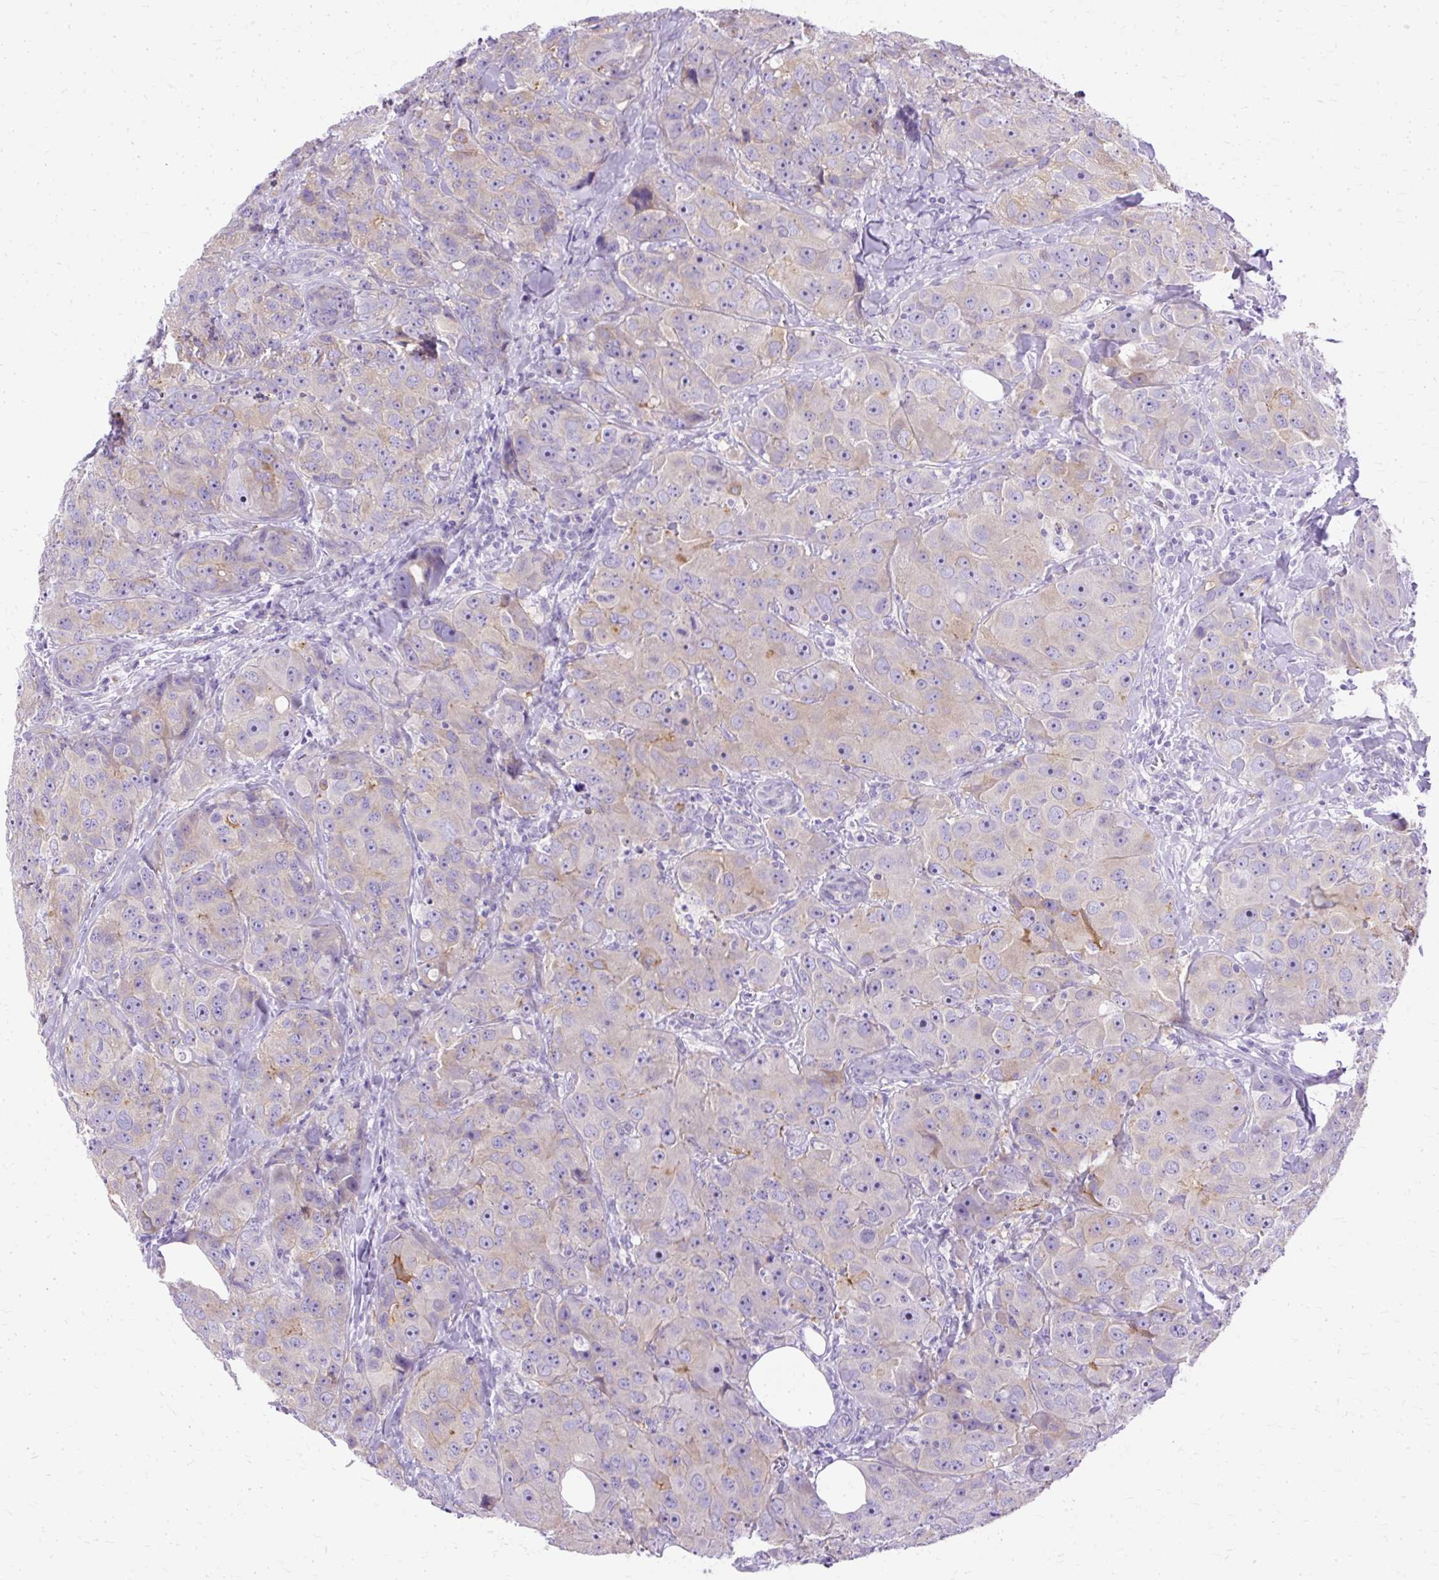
{"staining": {"intensity": "weak", "quantity": "<25%", "location": "cytoplasmic/membranous"}, "tissue": "breast cancer", "cell_type": "Tumor cells", "image_type": "cancer", "snomed": [{"axis": "morphology", "description": "Duct carcinoma"}, {"axis": "topography", "description": "Breast"}], "caption": "Immunohistochemistry of human invasive ductal carcinoma (breast) displays no staining in tumor cells.", "gene": "MYO6", "patient": {"sex": "female", "age": 43}}